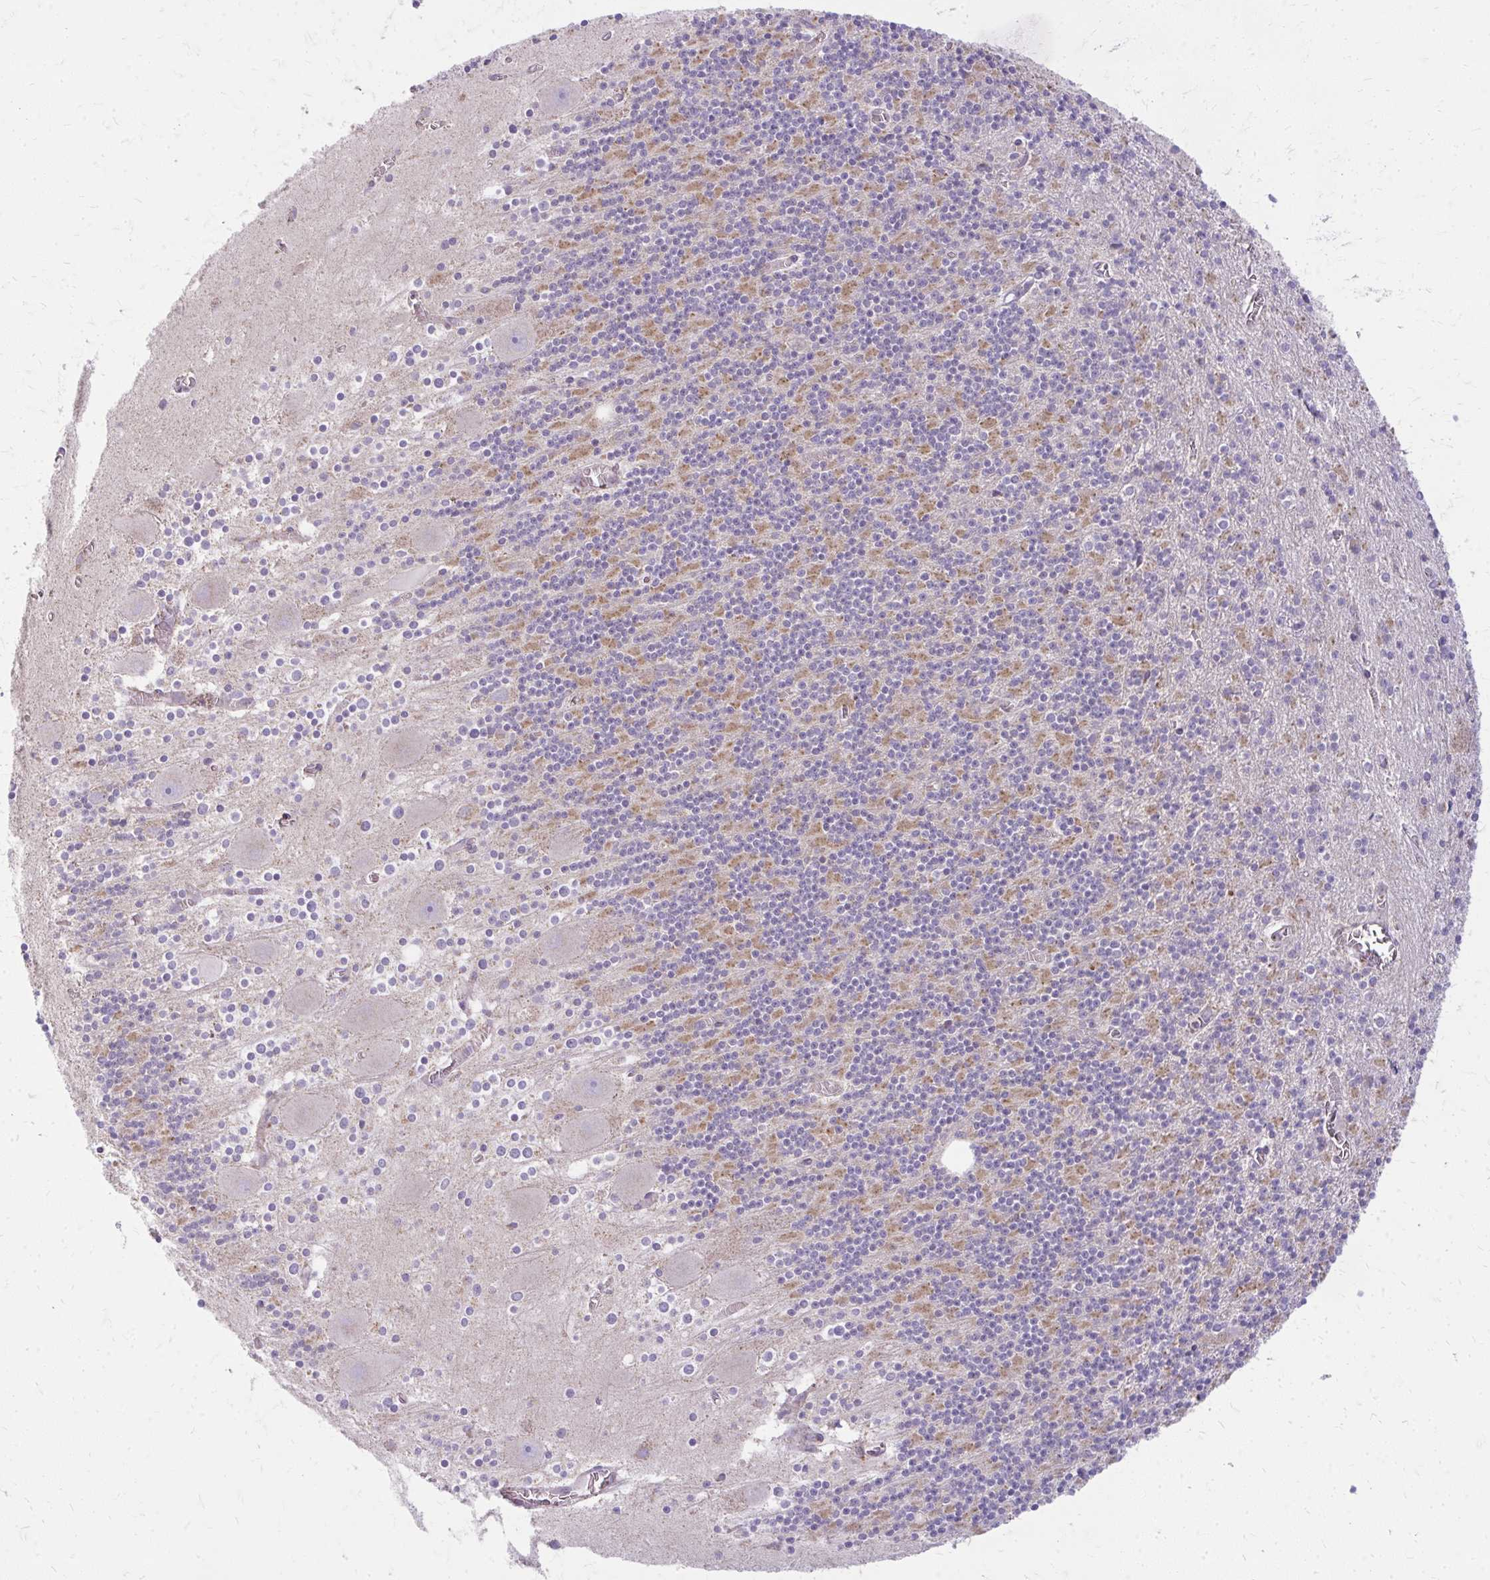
{"staining": {"intensity": "moderate", "quantity": "<25%", "location": "cytoplasmic/membranous"}, "tissue": "cerebellum", "cell_type": "Cells in granular layer", "image_type": "normal", "snomed": [{"axis": "morphology", "description": "Normal tissue, NOS"}, {"axis": "topography", "description": "Cerebellum"}], "caption": "The image reveals immunohistochemical staining of normal cerebellum. There is moderate cytoplasmic/membranous staining is identified in approximately <25% of cells in granular layer.", "gene": "IFIT1", "patient": {"sex": "male", "age": 70}}